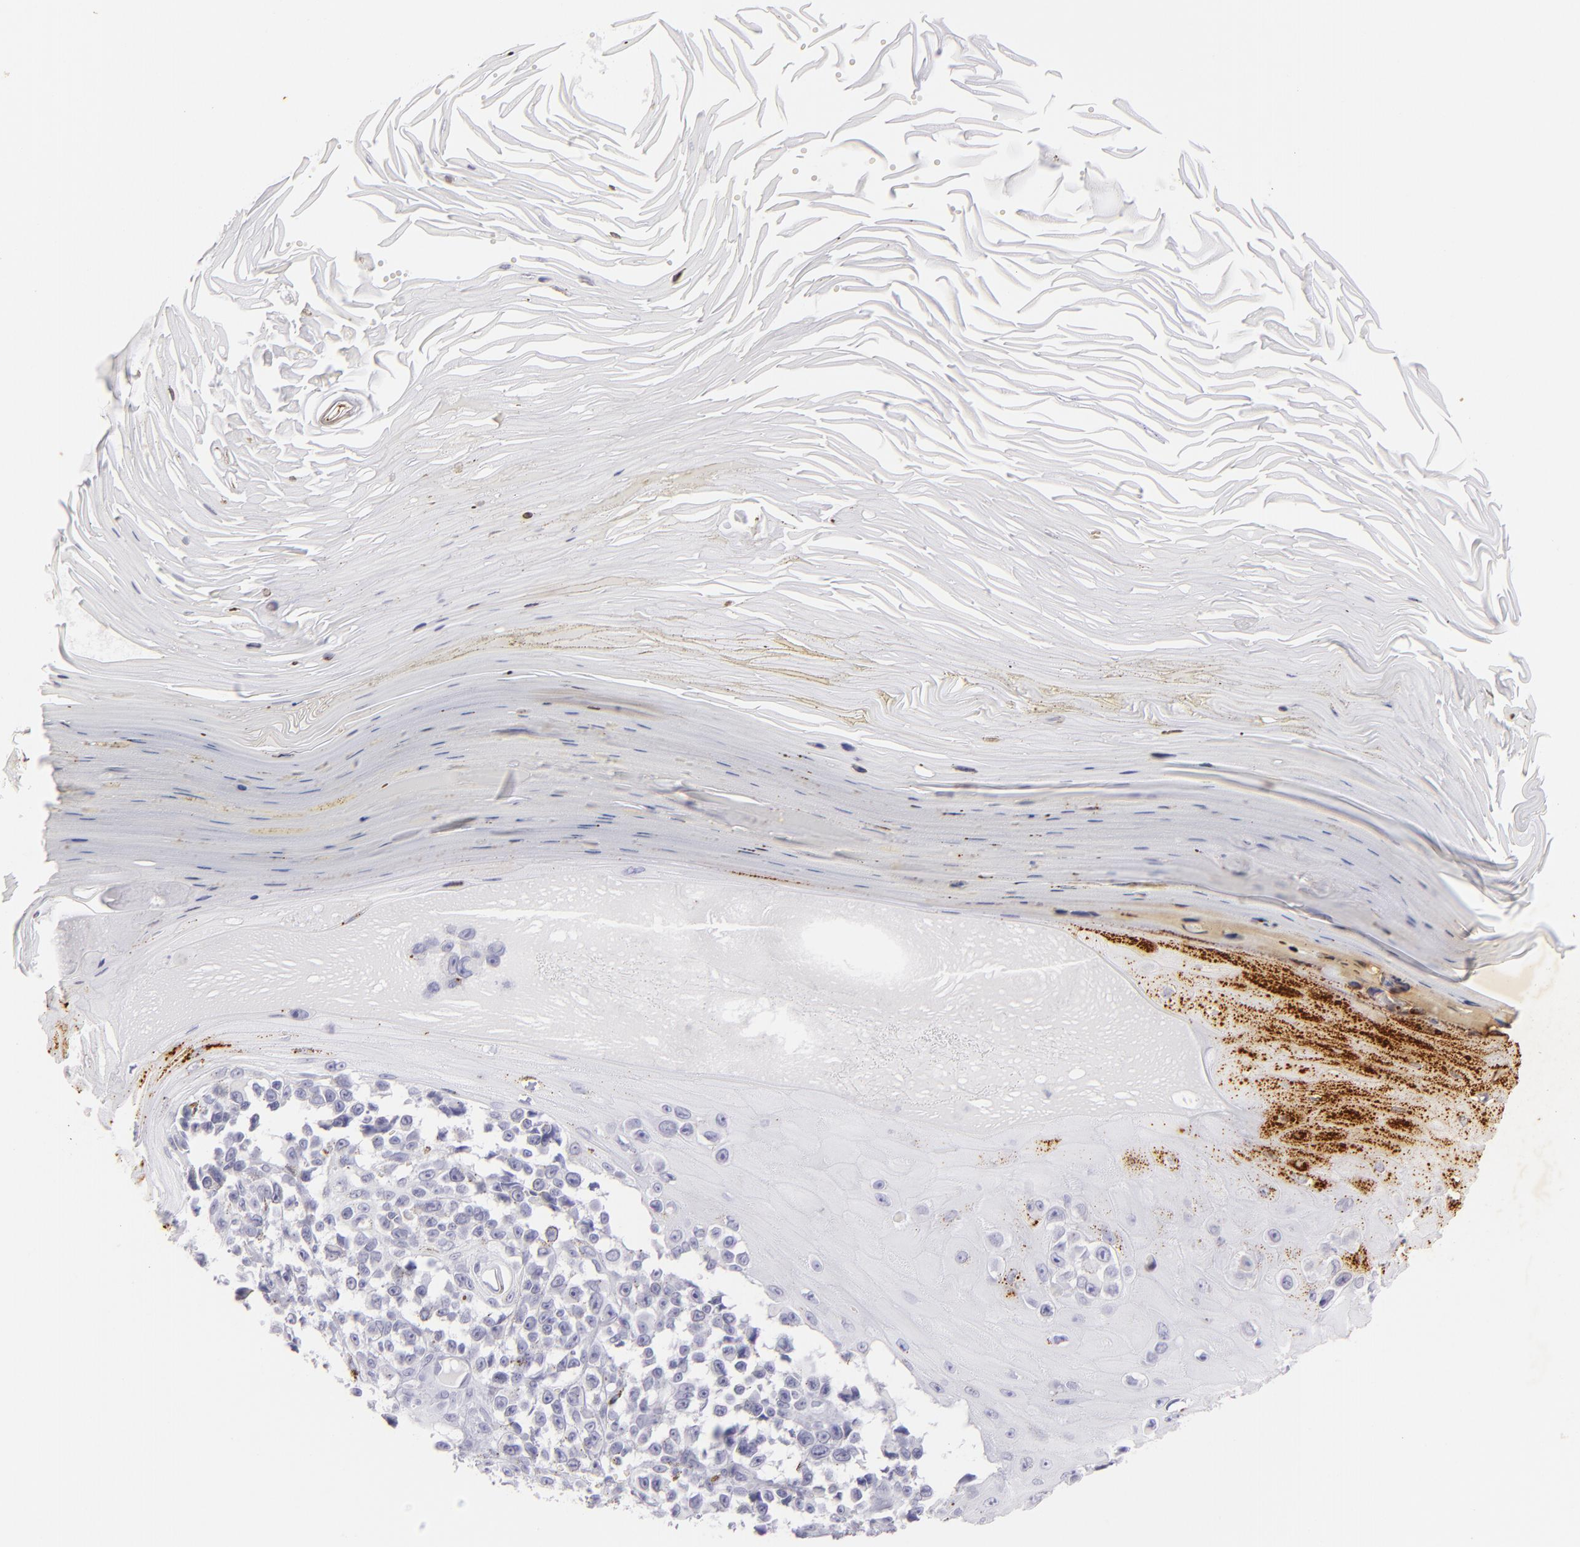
{"staining": {"intensity": "negative", "quantity": "none", "location": "none"}, "tissue": "melanoma", "cell_type": "Tumor cells", "image_type": "cancer", "snomed": [{"axis": "morphology", "description": "Malignant melanoma, NOS"}, {"axis": "topography", "description": "Skin"}], "caption": "The micrograph exhibits no significant positivity in tumor cells of melanoma.", "gene": "FLG", "patient": {"sex": "female", "age": 73}}